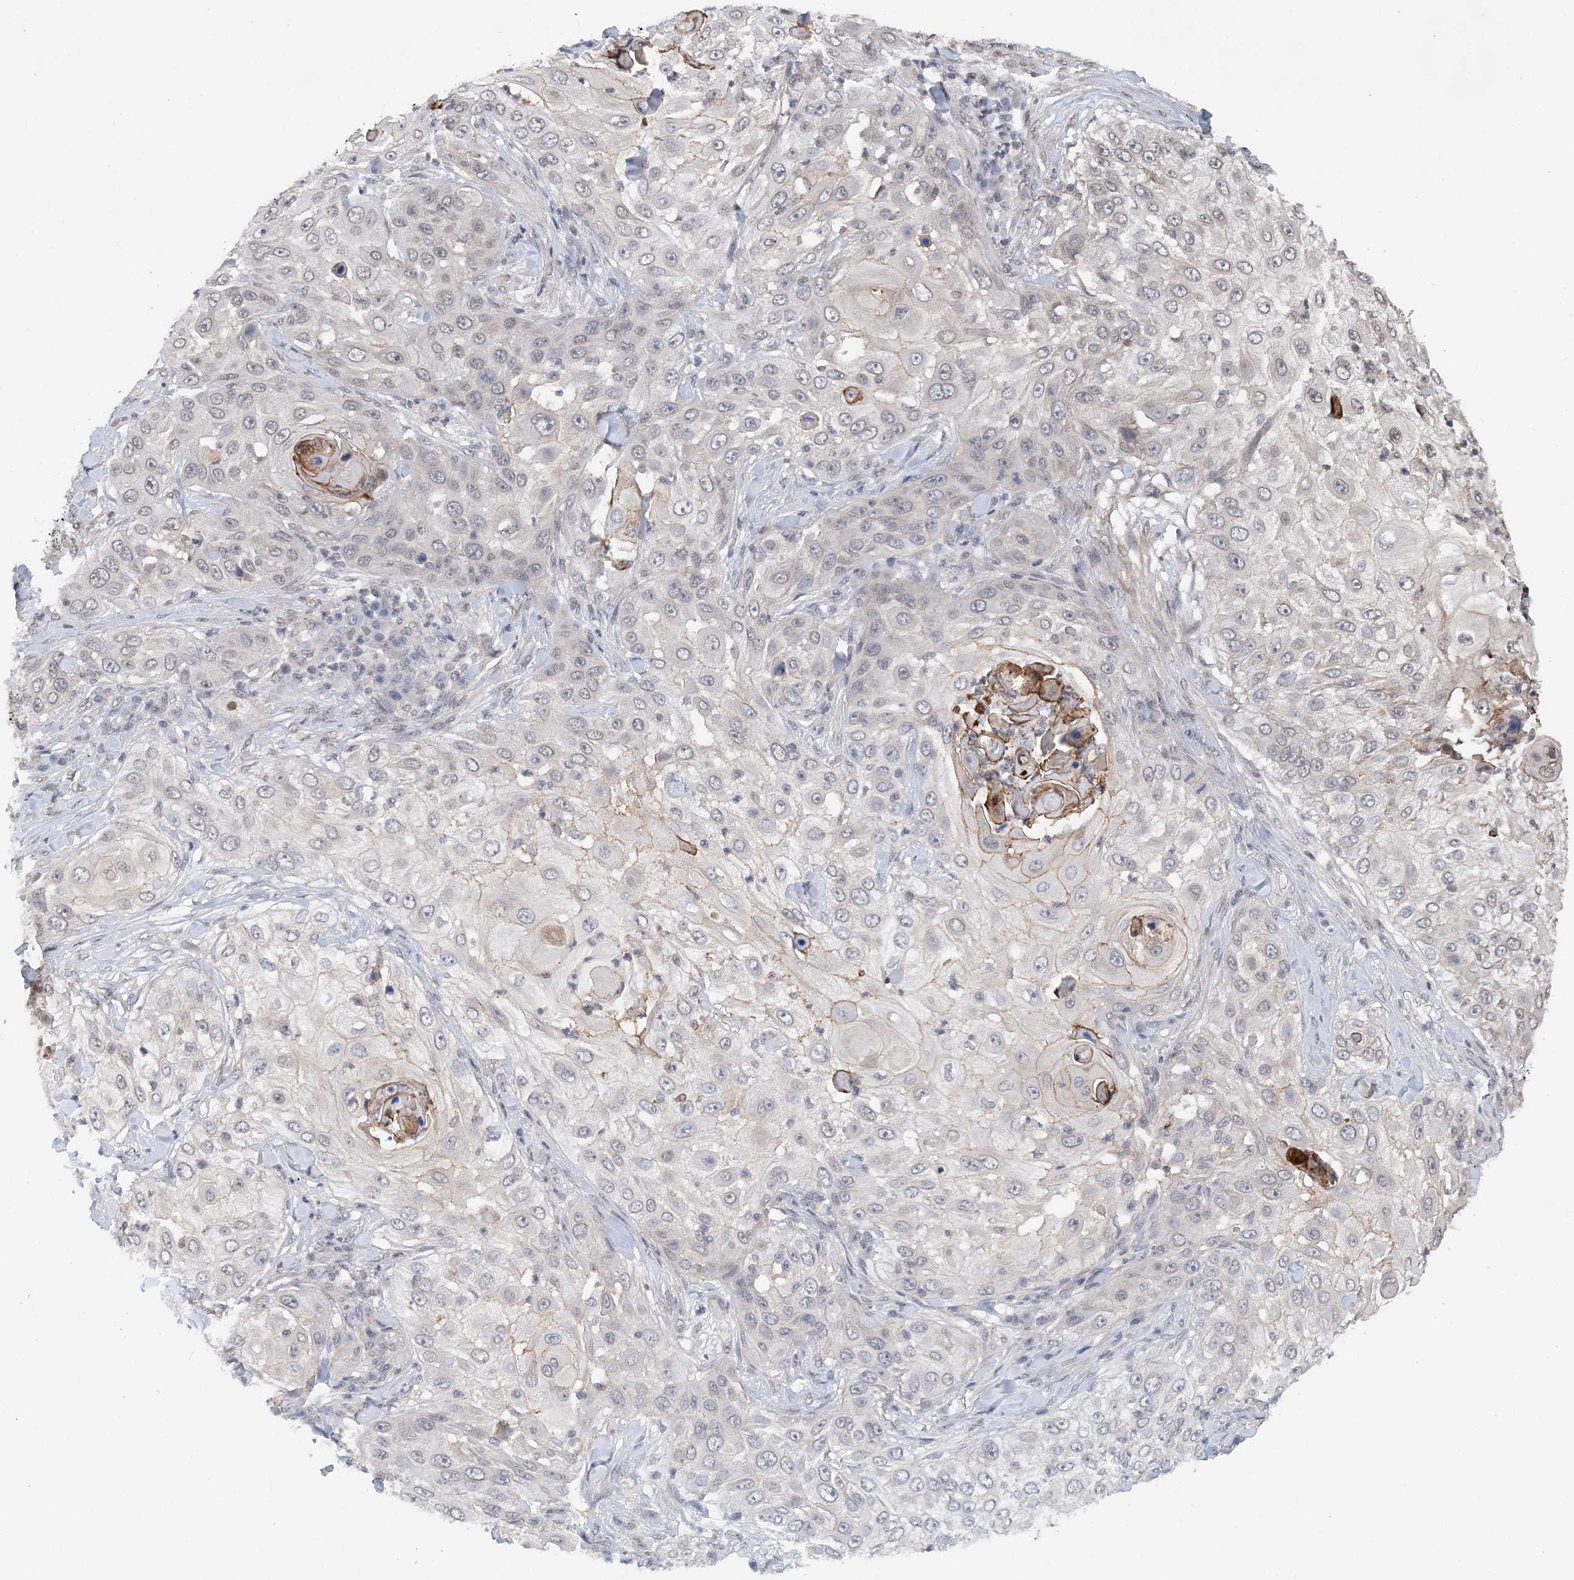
{"staining": {"intensity": "negative", "quantity": "none", "location": "none"}, "tissue": "skin cancer", "cell_type": "Tumor cells", "image_type": "cancer", "snomed": [{"axis": "morphology", "description": "Squamous cell carcinoma, NOS"}, {"axis": "topography", "description": "Skin"}], "caption": "IHC of skin squamous cell carcinoma shows no staining in tumor cells.", "gene": "CCDC152", "patient": {"sex": "female", "age": 44}}